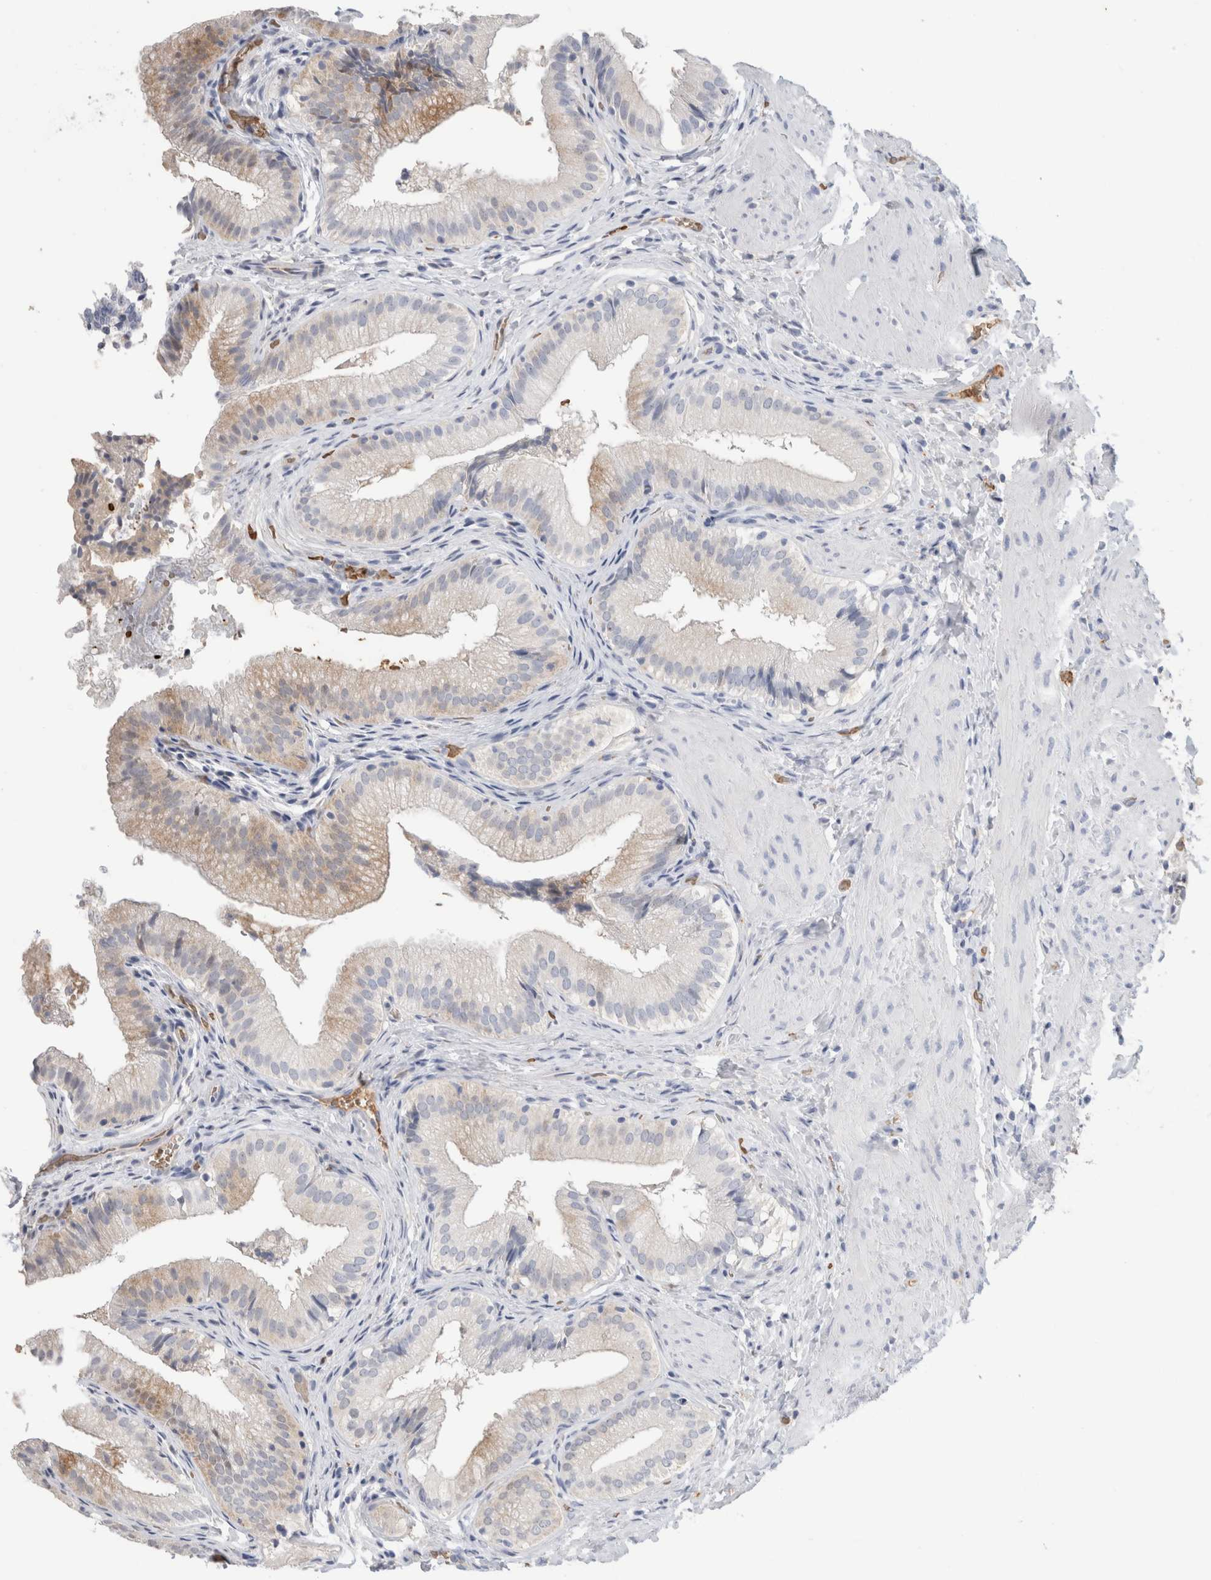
{"staining": {"intensity": "weak", "quantity": "<25%", "location": "cytoplasmic/membranous"}, "tissue": "gallbladder", "cell_type": "Glandular cells", "image_type": "normal", "snomed": [{"axis": "morphology", "description": "Normal tissue, NOS"}, {"axis": "topography", "description": "Gallbladder"}], "caption": "Protein analysis of normal gallbladder exhibits no significant expression in glandular cells. Nuclei are stained in blue.", "gene": "CA1", "patient": {"sex": "female", "age": 30}}